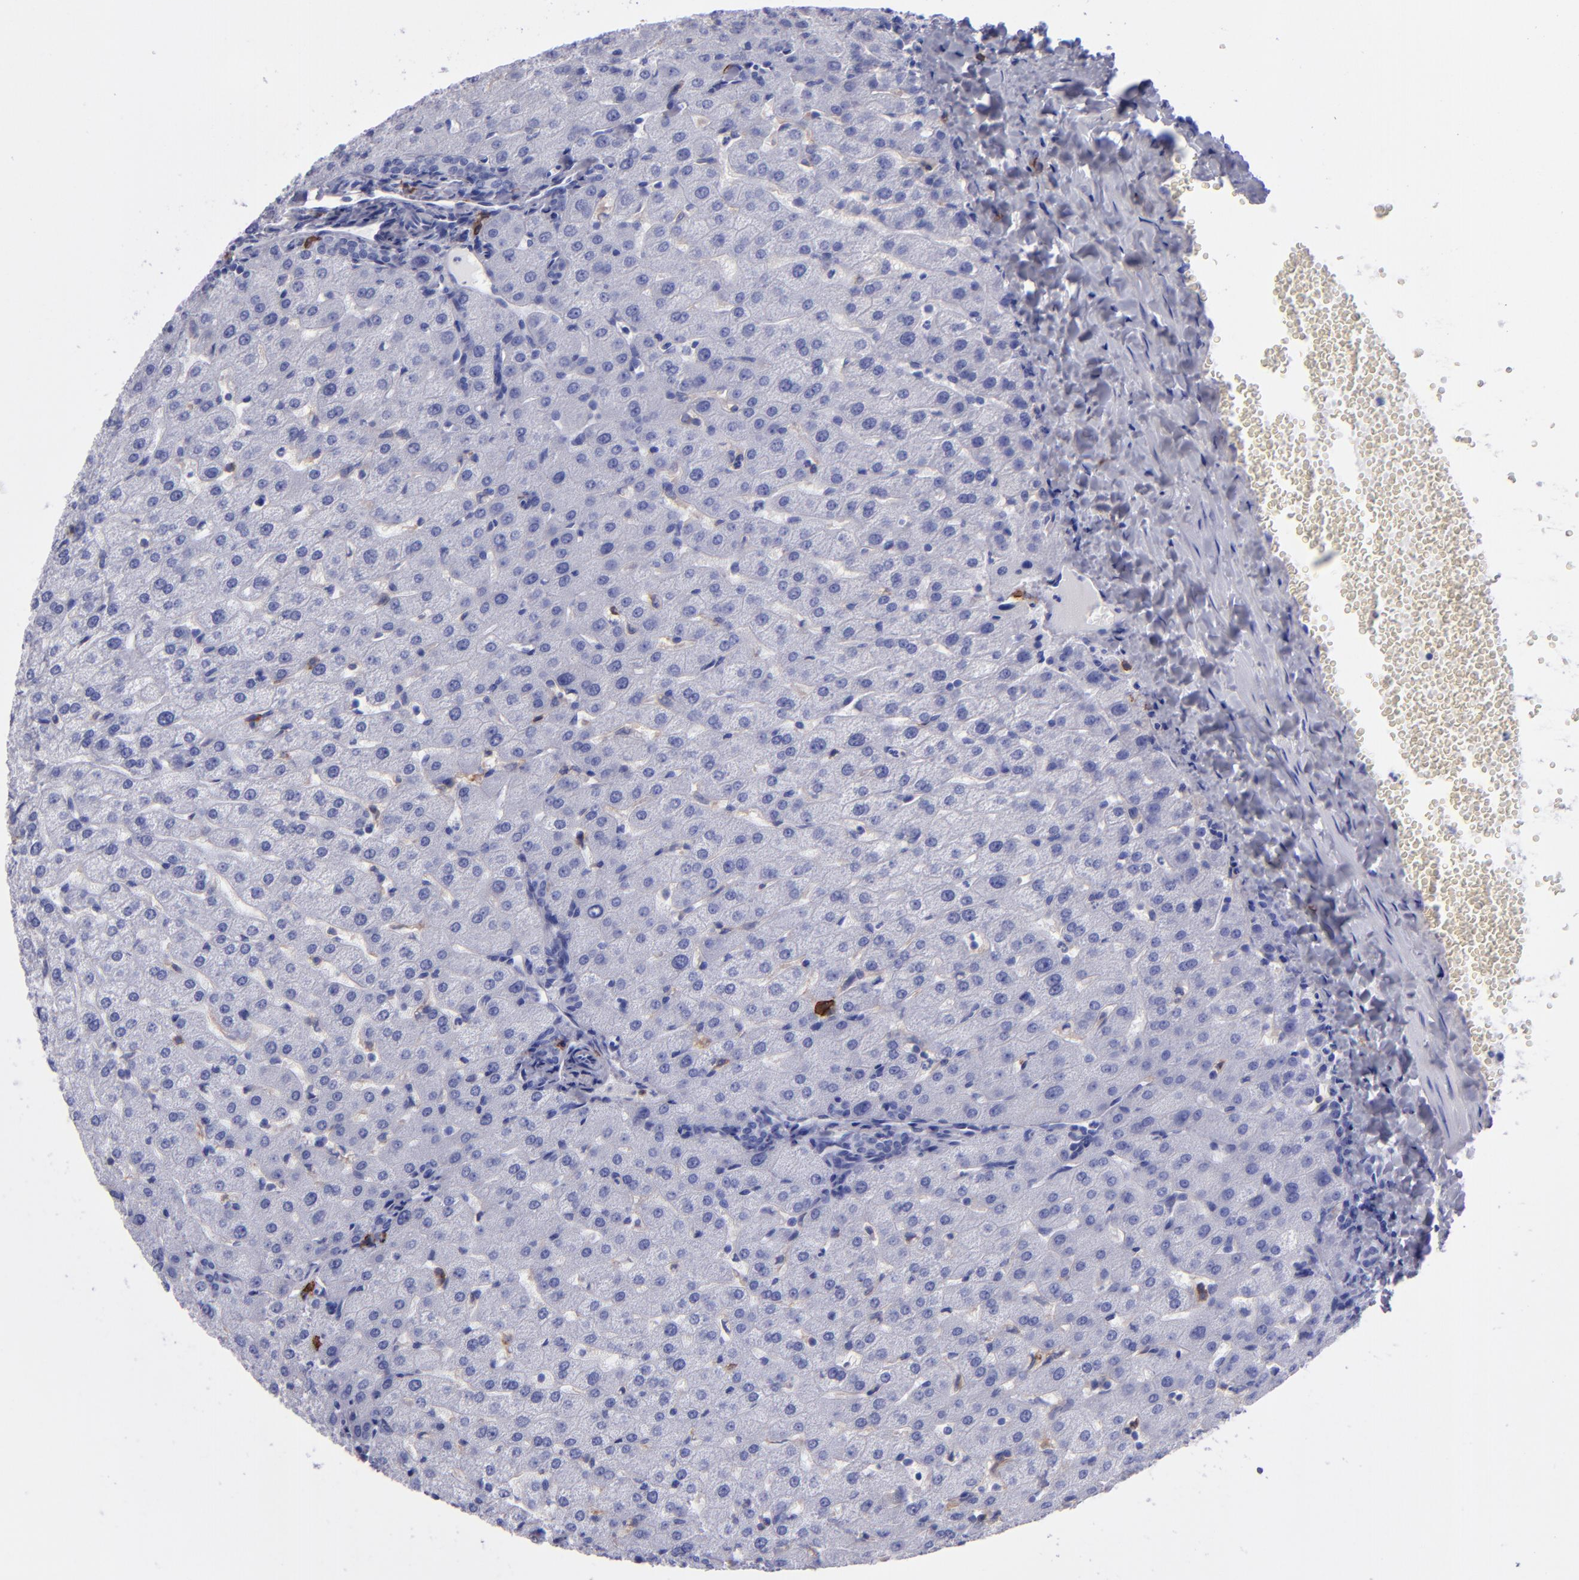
{"staining": {"intensity": "negative", "quantity": "none", "location": "none"}, "tissue": "liver", "cell_type": "Cholangiocytes", "image_type": "normal", "snomed": [{"axis": "morphology", "description": "Normal tissue, NOS"}, {"axis": "morphology", "description": "Fibrosis, NOS"}, {"axis": "topography", "description": "Liver"}], "caption": "Immunohistochemistry (IHC) photomicrograph of benign human liver stained for a protein (brown), which shows no expression in cholangiocytes.", "gene": "CD38", "patient": {"sex": "female", "age": 29}}